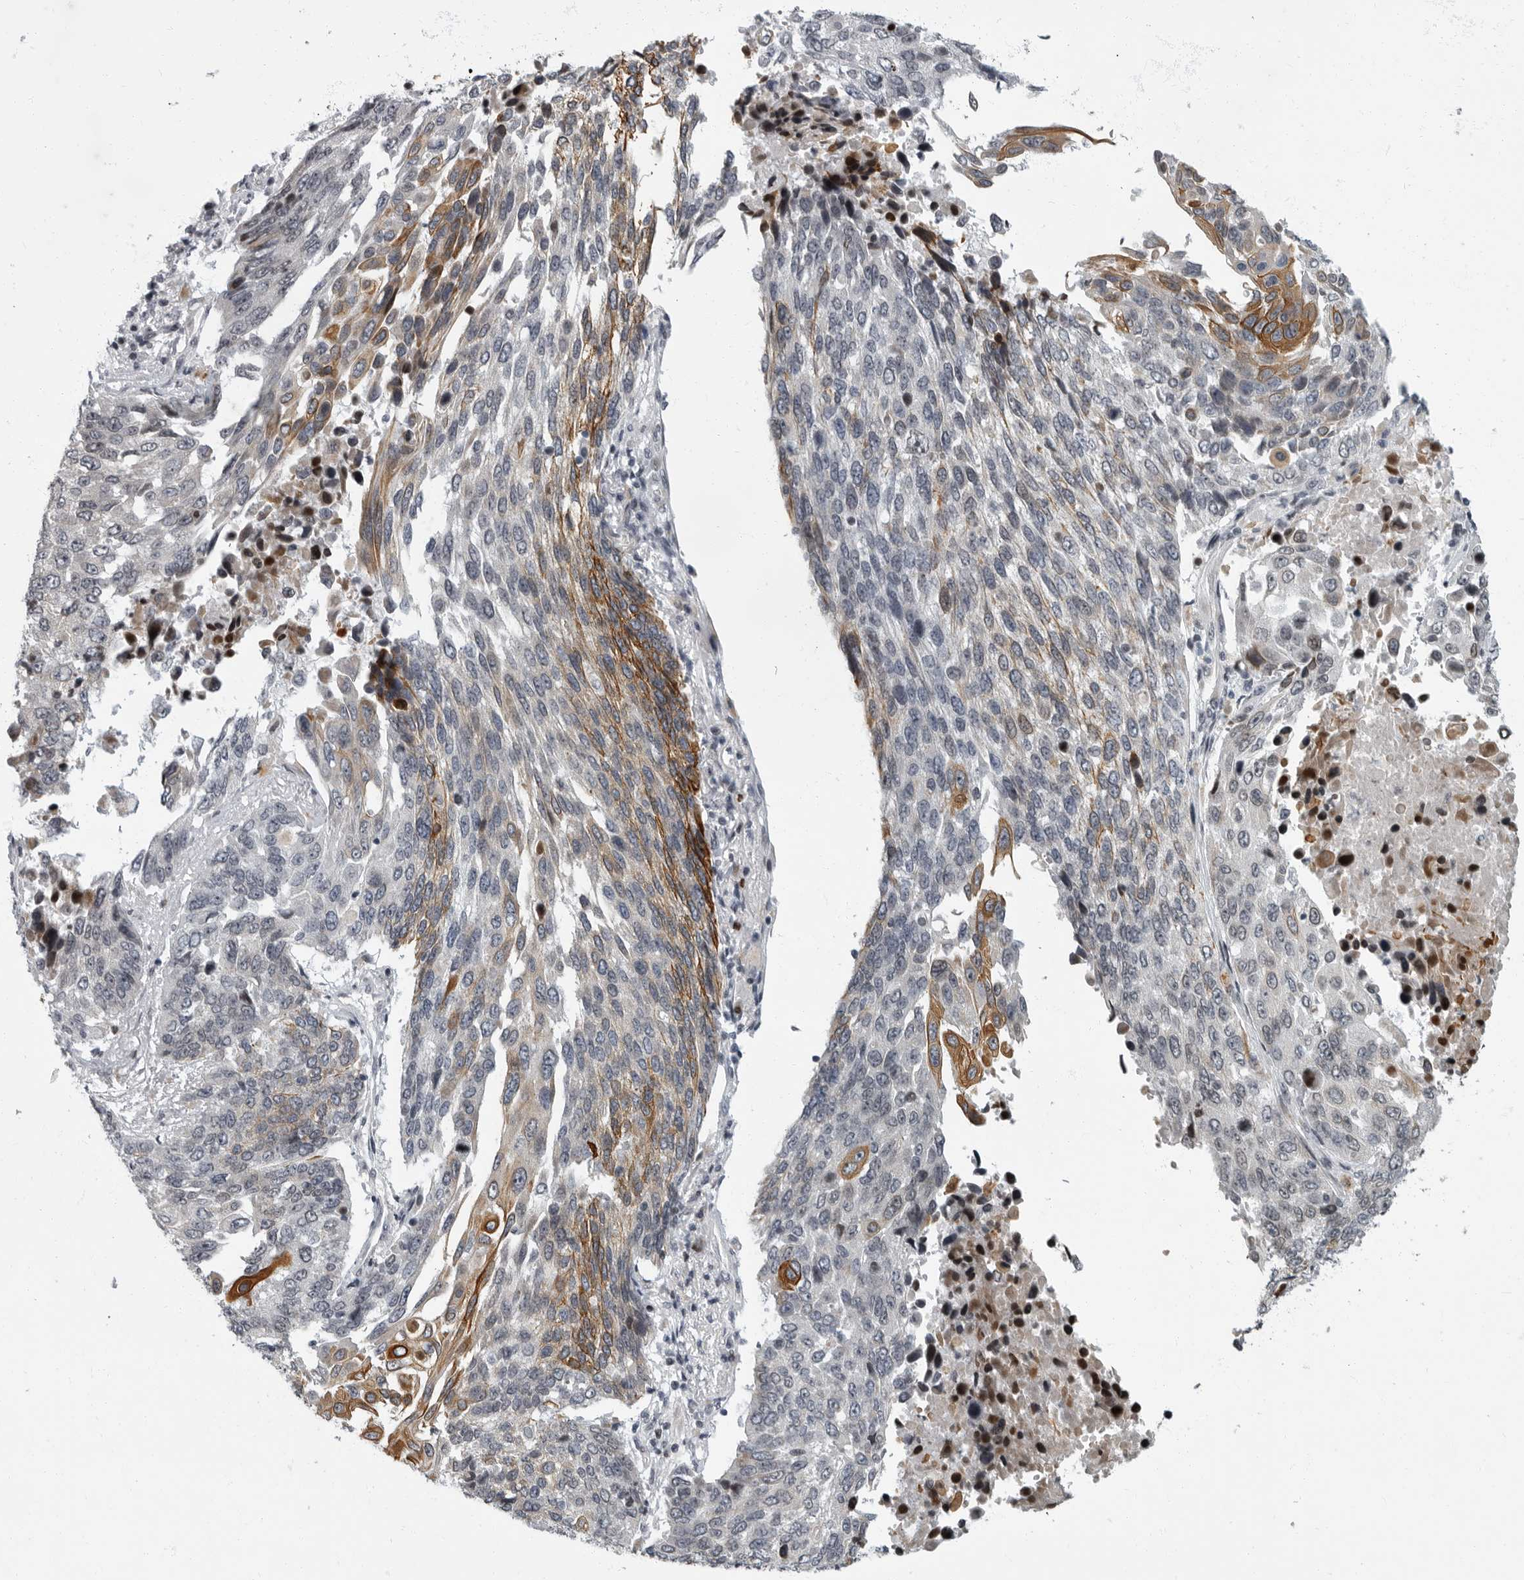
{"staining": {"intensity": "moderate", "quantity": "<25%", "location": "cytoplasmic/membranous"}, "tissue": "lung cancer", "cell_type": "Tumor cells", "image_type": "cancer", "snomed": [{"axis": "morphology", "description": "Squamous cell carcinoma, NOS"}, {"axis": "topography", "description": "Lung"}], "caption": "IHC micrograph of squamous cell carcinoma (lung) stained for a protein (brown), which demonstrates low levels of moderate cytoplasmic/membranous staining in about <25% of tumor cells.", "gene": "EVI5", "patient": {"sex": "male", "age": 66}}